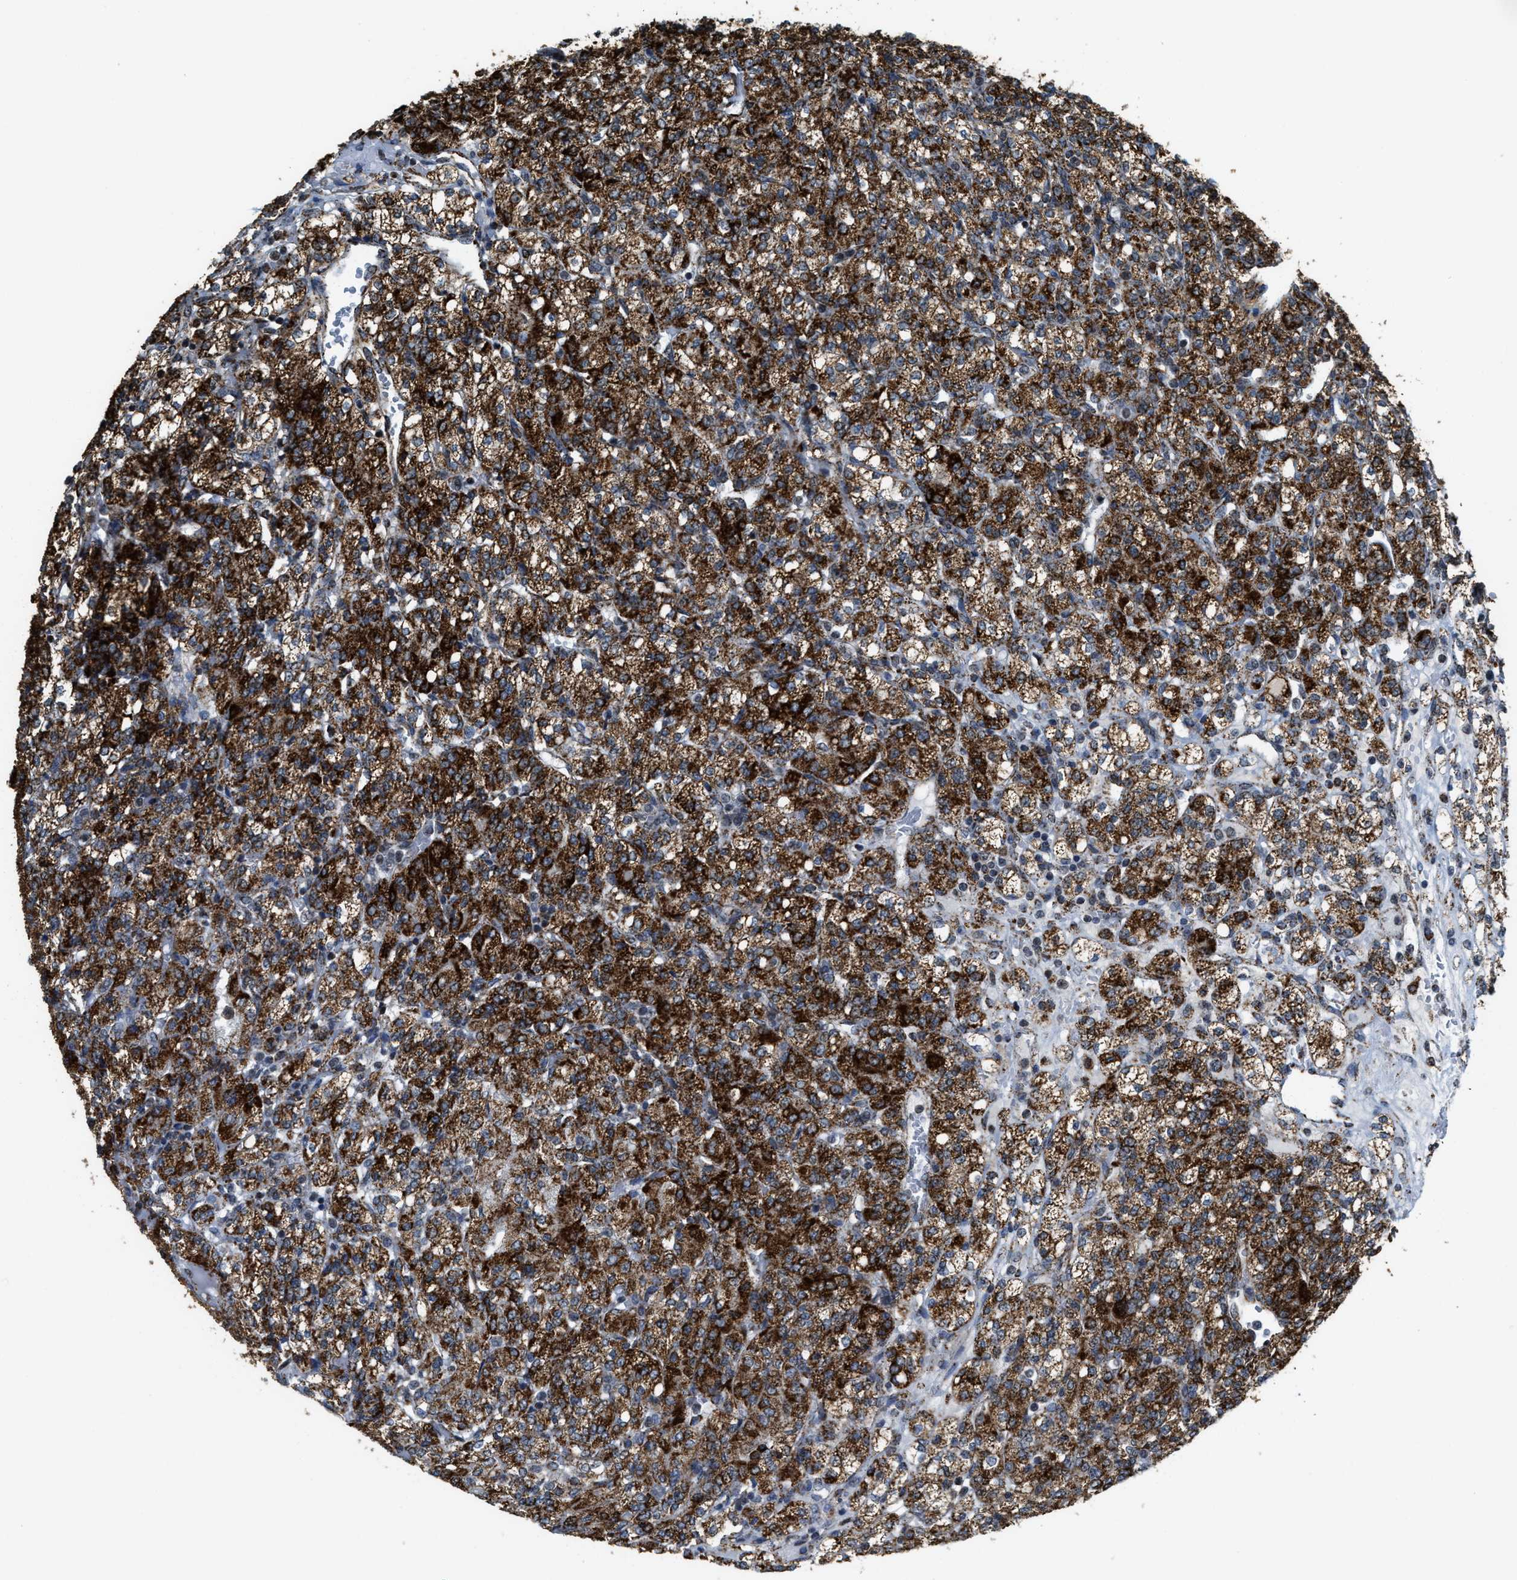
{"staining": {"intensity": "strong", "quantity": ">75%", "location": "cytoplasmic/membranous"}, "tissue": "renal cancer", "cell_type": "Tumor cells", "image_type": "cancer", "snomed": [{"axis": "morphology", "description": "Adenocarcinoma, NOS"}, {"axis": "topography", "description": "Kidney"}], "caption": "Brown immunohistochemical staining in renal cancer demonstrates strong cytoplasmic/membranous staining in about >75% of tumor cells. Ihc stains the protein of interest in brown and the nuclei are stained blue.", "gene": "HIBADH", "patient": {"sex": "male", "age": 77}}